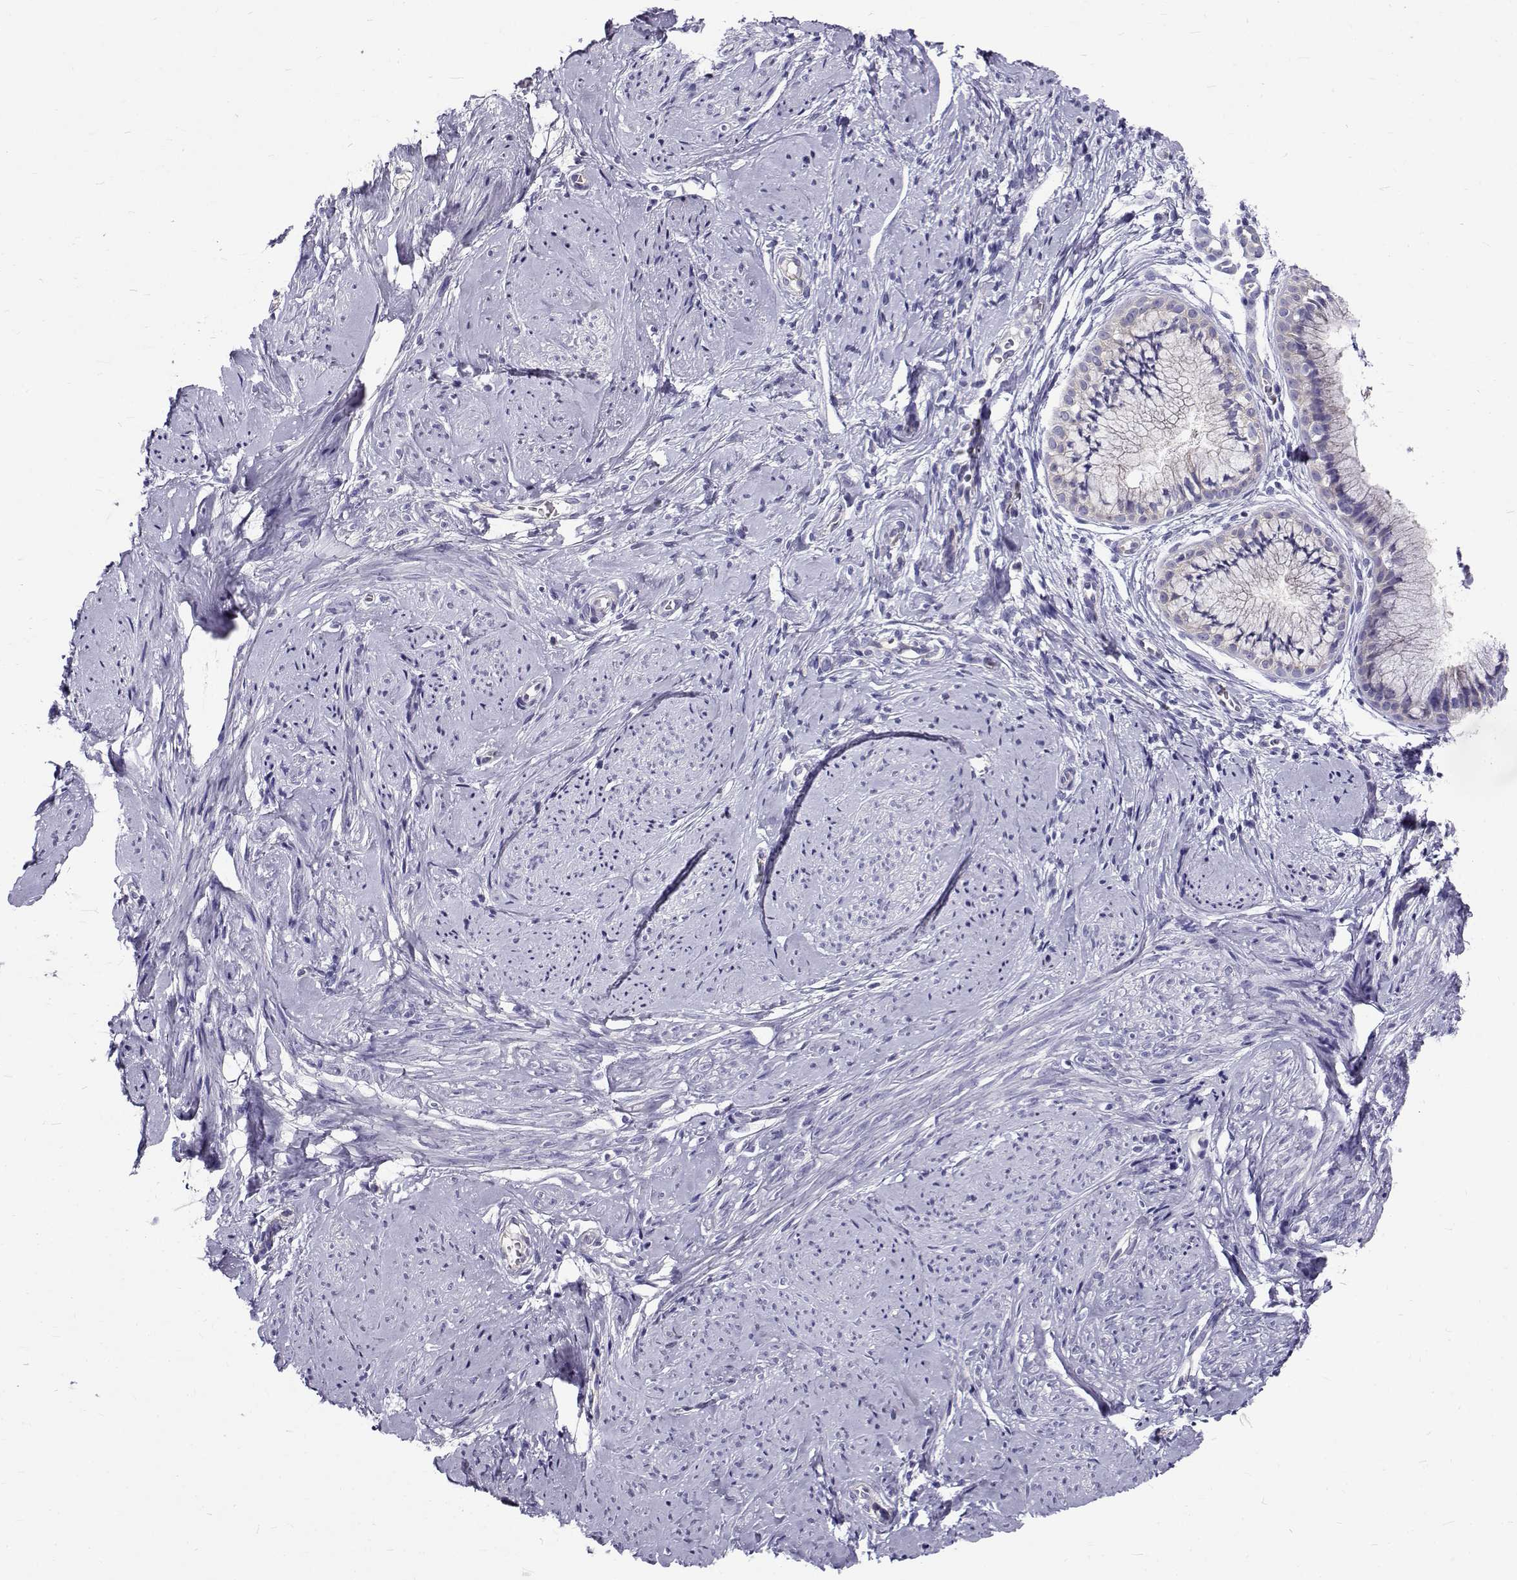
{"staining": {"intensity": "negative", "quantity": "none", "location": "none"}, "tissue": "smooth muscle", "cell_type": "Smooth muscle cells", "image_type": "normal", "snomed": [{"axis": "morphology", "description": "Normal tissue, NOS"}, {"axis": "topography", "description": "Smooth muscle"}], "caption": "The immunohistochemistry micrograph has no significant staining in smooth muscle cells of smooth muscle.", "gene": "IGSF1", "patient": {"sex": "female", "age": 48}}